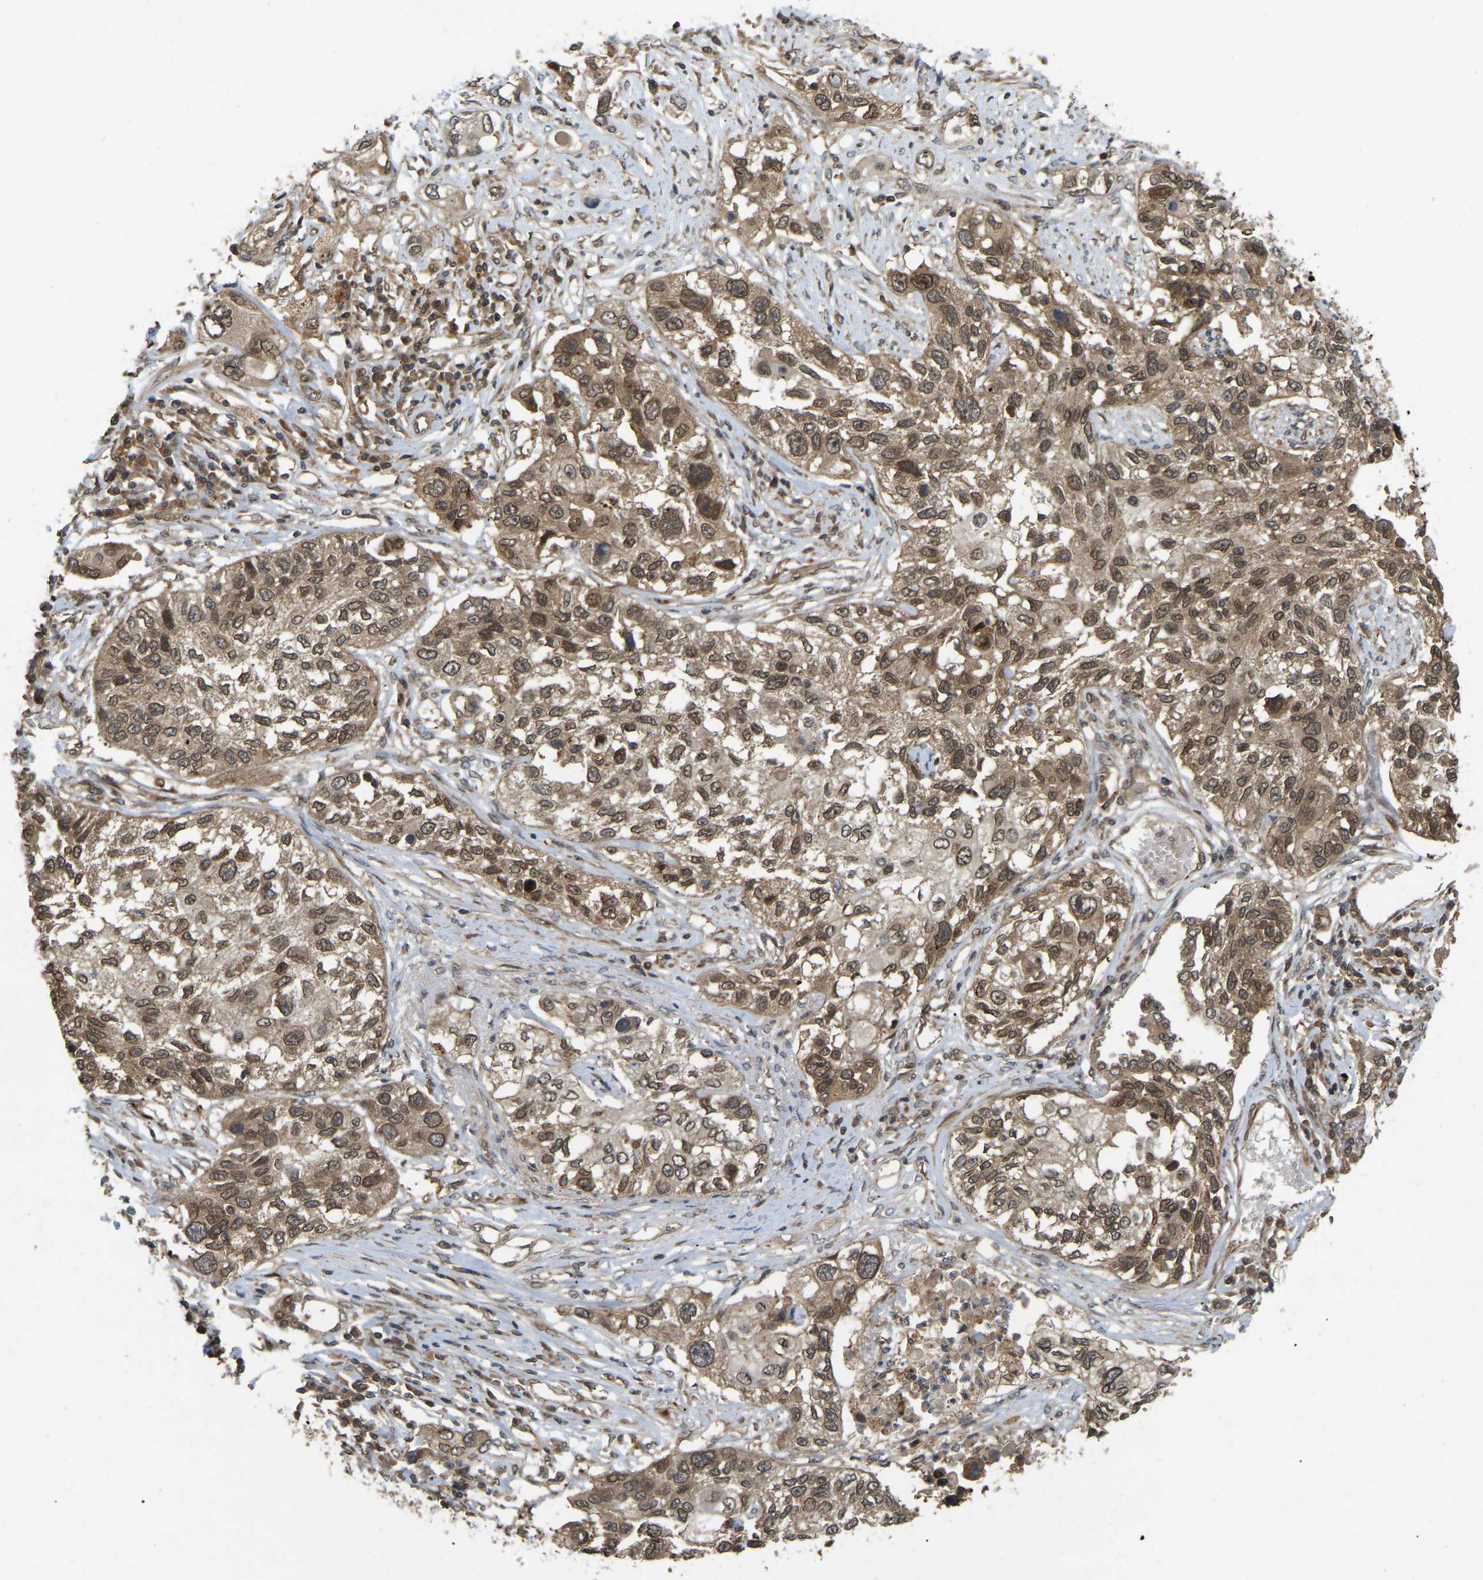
{"staining": {"intensity": "moderate", "quantity": ">75%", "location": "cytoplasmic/membranous,nuclear"}, "tissue": "lung cancer", "cell_type": "Tumor cells", "image_type": "cancer", "snomed": [{"axis": "morphology", "description": "Squamous cell carcinoma, NOS"}, {"axis": "topography", "description": "Lung"}], "caption": "IHC photomicrograph of lung squamous cell carcinoma stained for a protein (brown), which exhibits medium levels of moderate cytoplasmic/membranous and nuclear expression in approximately >75% of tumor cells.", "gene": "KIAA1549", "patient": {"sex": "male", "age": 71}}